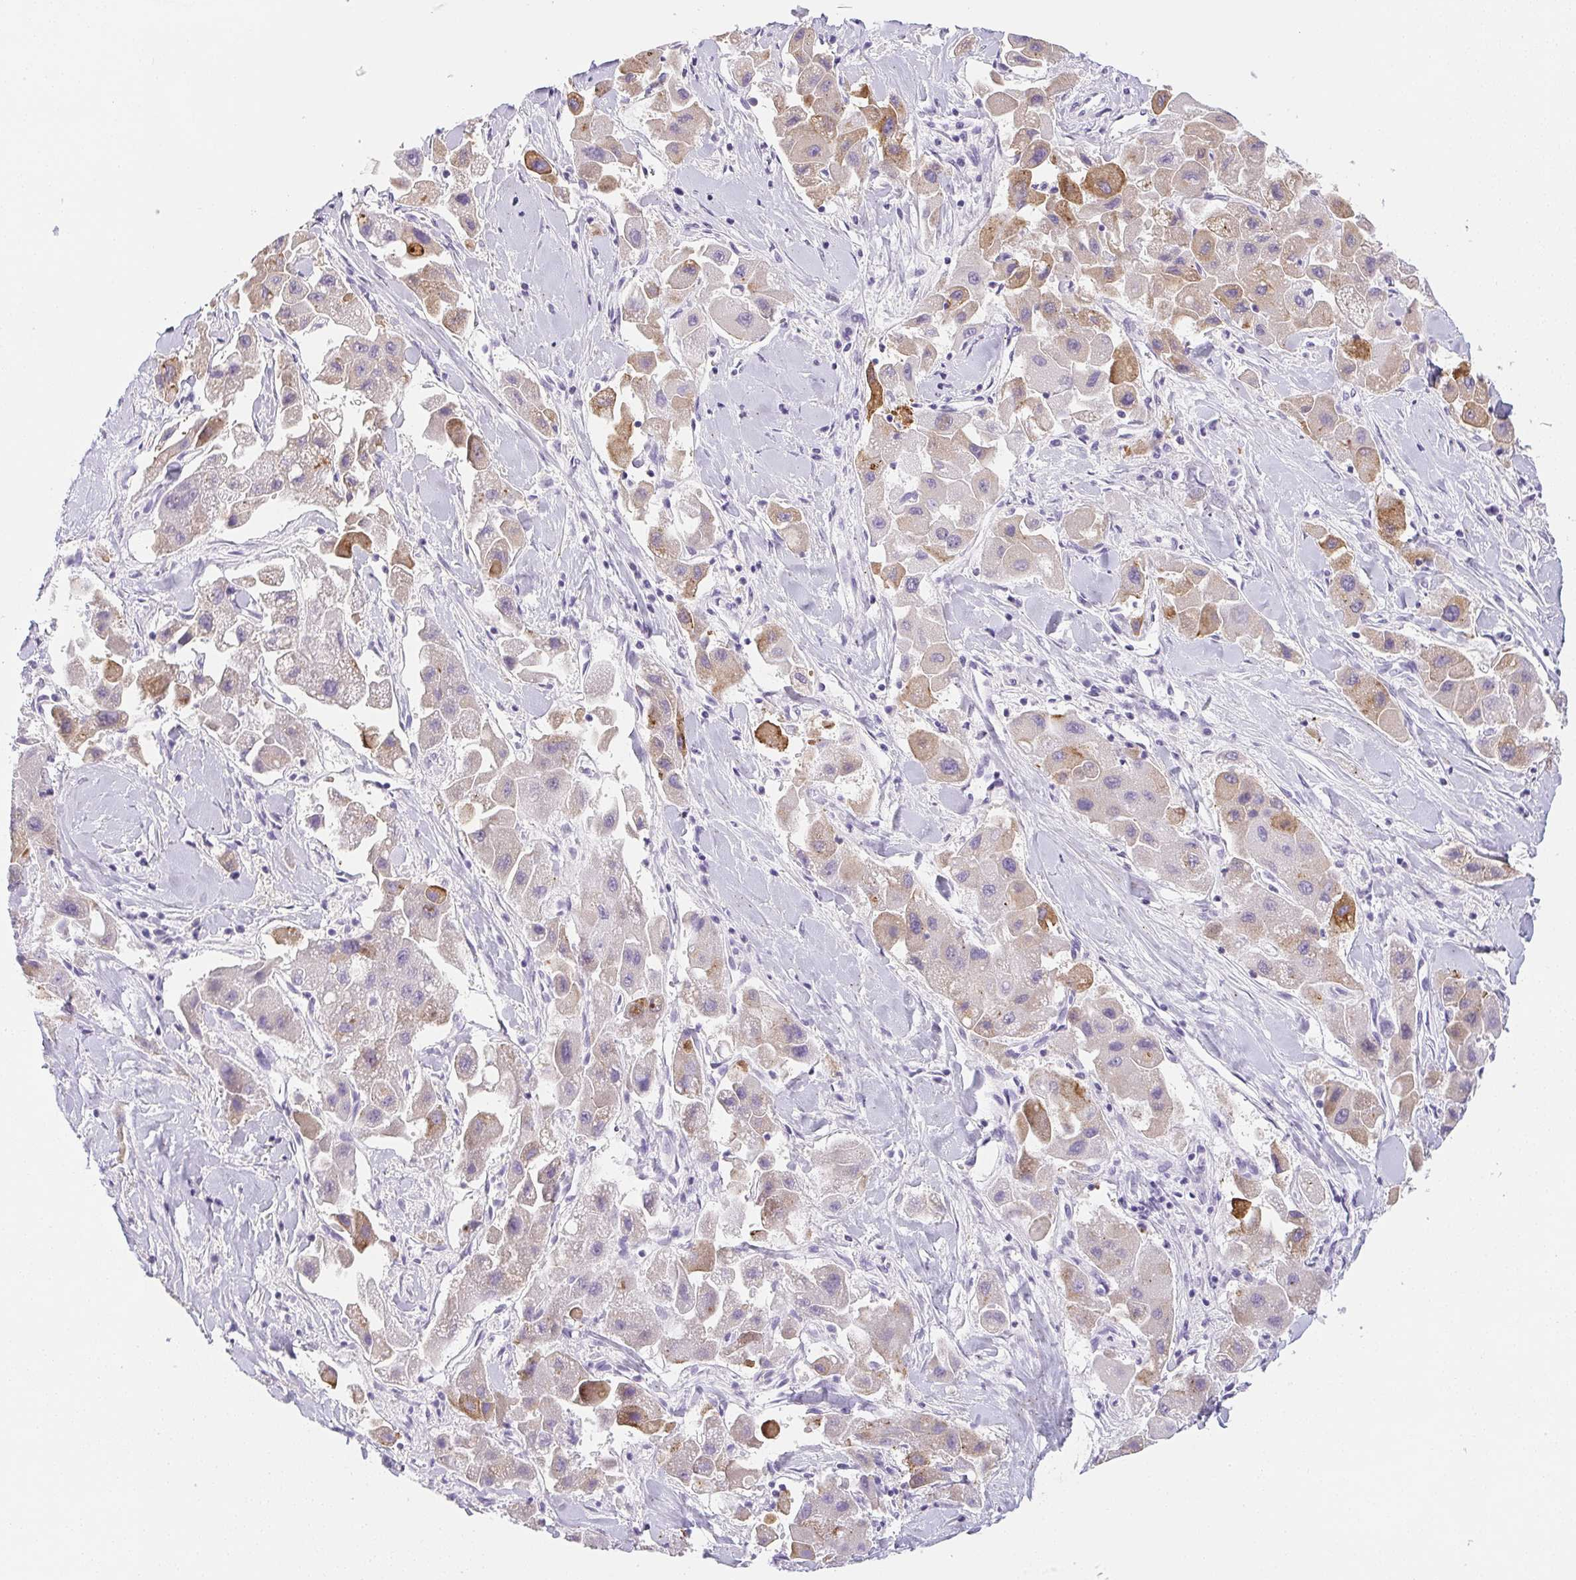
{"staining": {"intensity": "weak", "quantity": "25%-75%", "location": "cytoplasmic/membranous"}, "tissue": "liver cancer", "cell_type": "Tumor cells", "image_type": "cancer", "snomed": [{"axis": "morphology", "description": "Carcinoma, Hepatocellular, NOS"}, {"axis": "topography", "description": "Liver"}], "caption": "Liver cancer (hepatocellular carcinoma) stained with a brown dye shows weak cytoplasmic/membranous positive expression in about 25%-75% of tumor cells.", "gene": "VTN", "patient": {"sex": "male", "age": 24}}